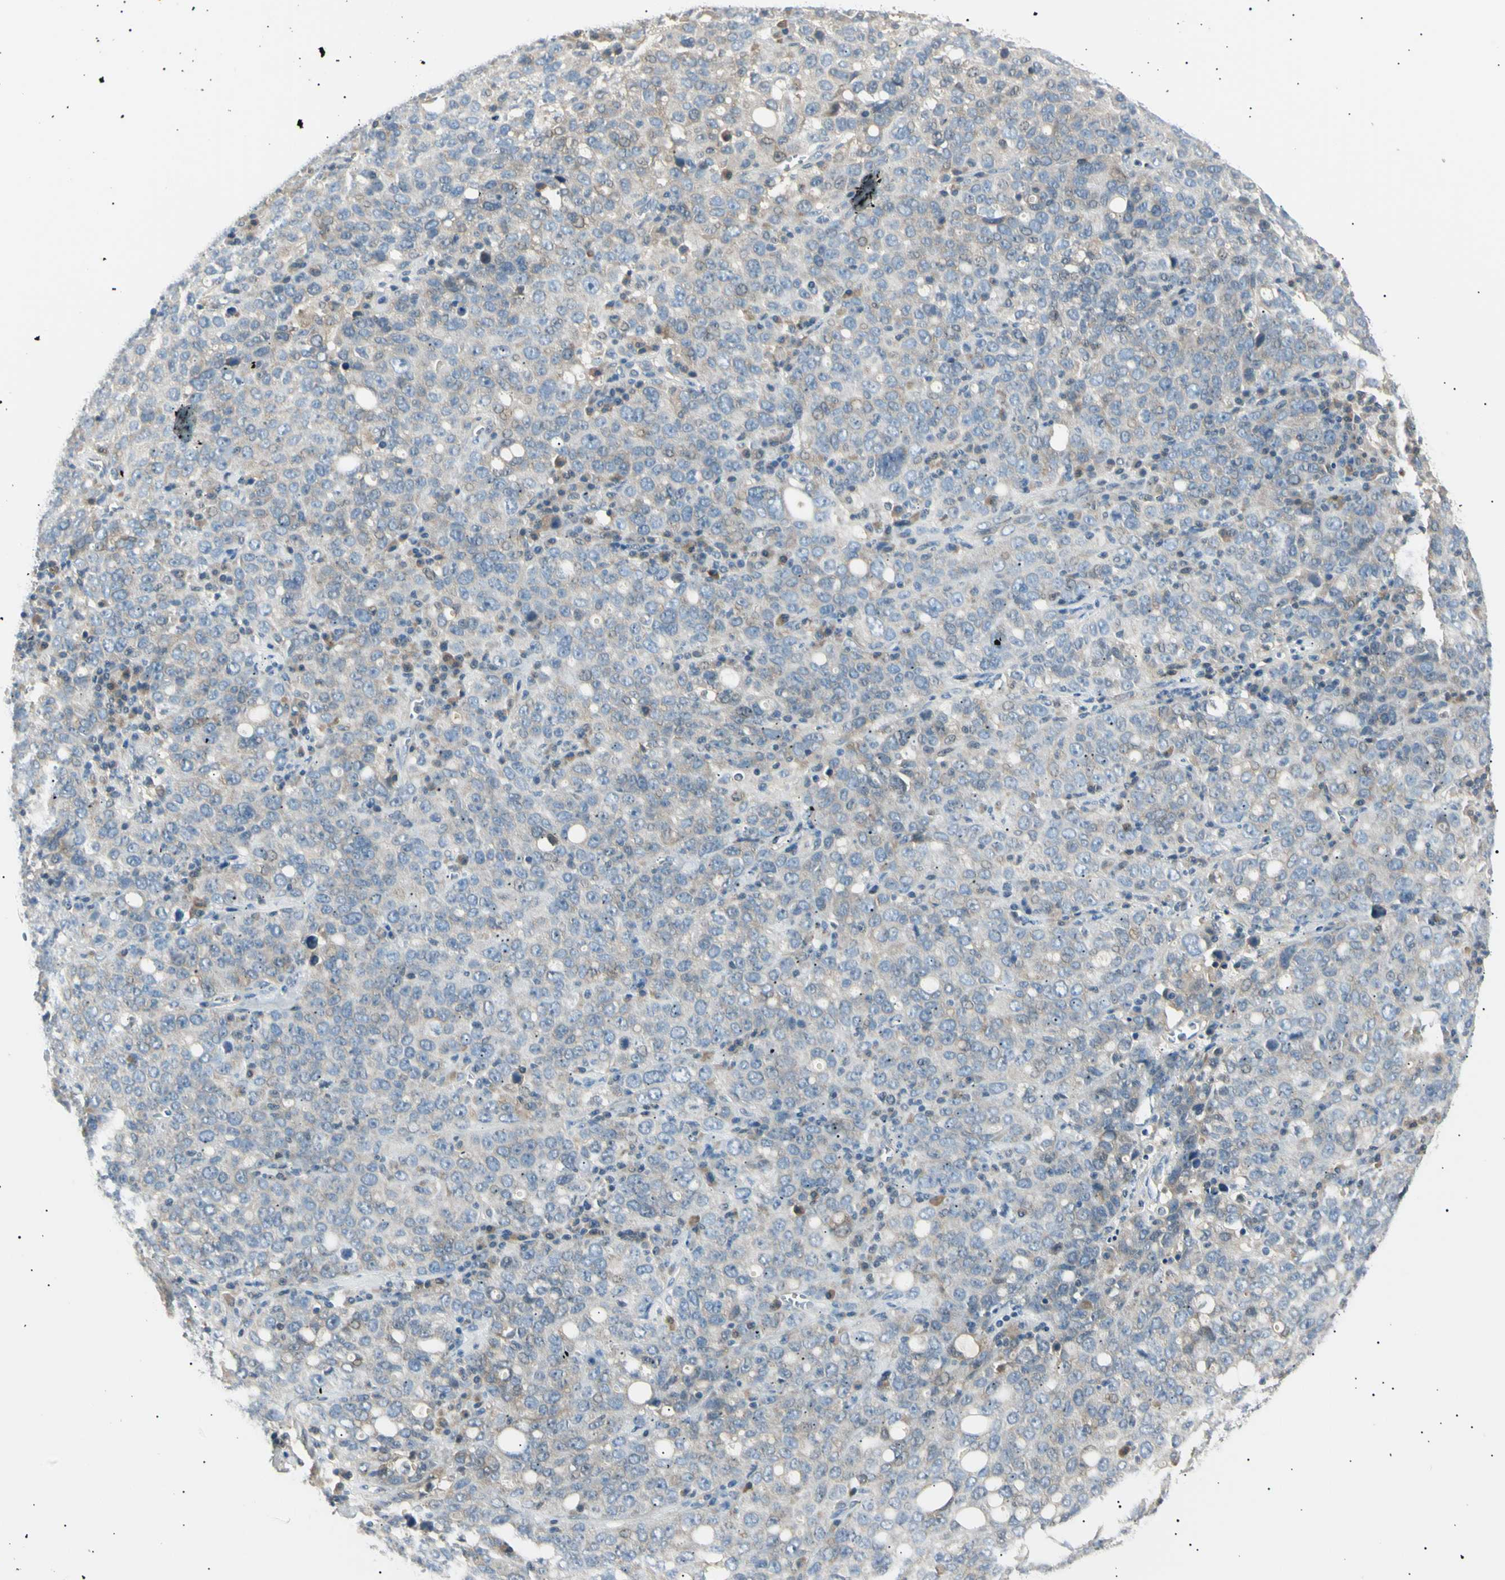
{"staining": {"intensity": "weak", "quantity": "25%-75%", "location": "cytoplasmic/membranous"}, "tissue": "ovarian cancer", "cell_type": "Tumor cells", "image_type": "cancer", "snomed": [{"axis": "morphology", "description": "Carcinoma, endometroid"}, {"axis": "topography", "description": "Ovary"}], "caption": "Protein staining of endometroid carcinoma (ovarian) tissue displays weak cytoplasmic/membranous expression in about 25%-75% of tumor cells. (DAB IHC, brown staining for protein, blue staining for nuclei).", "gene": "LHPP", "patient": {"sex": "female", "age": 62}}